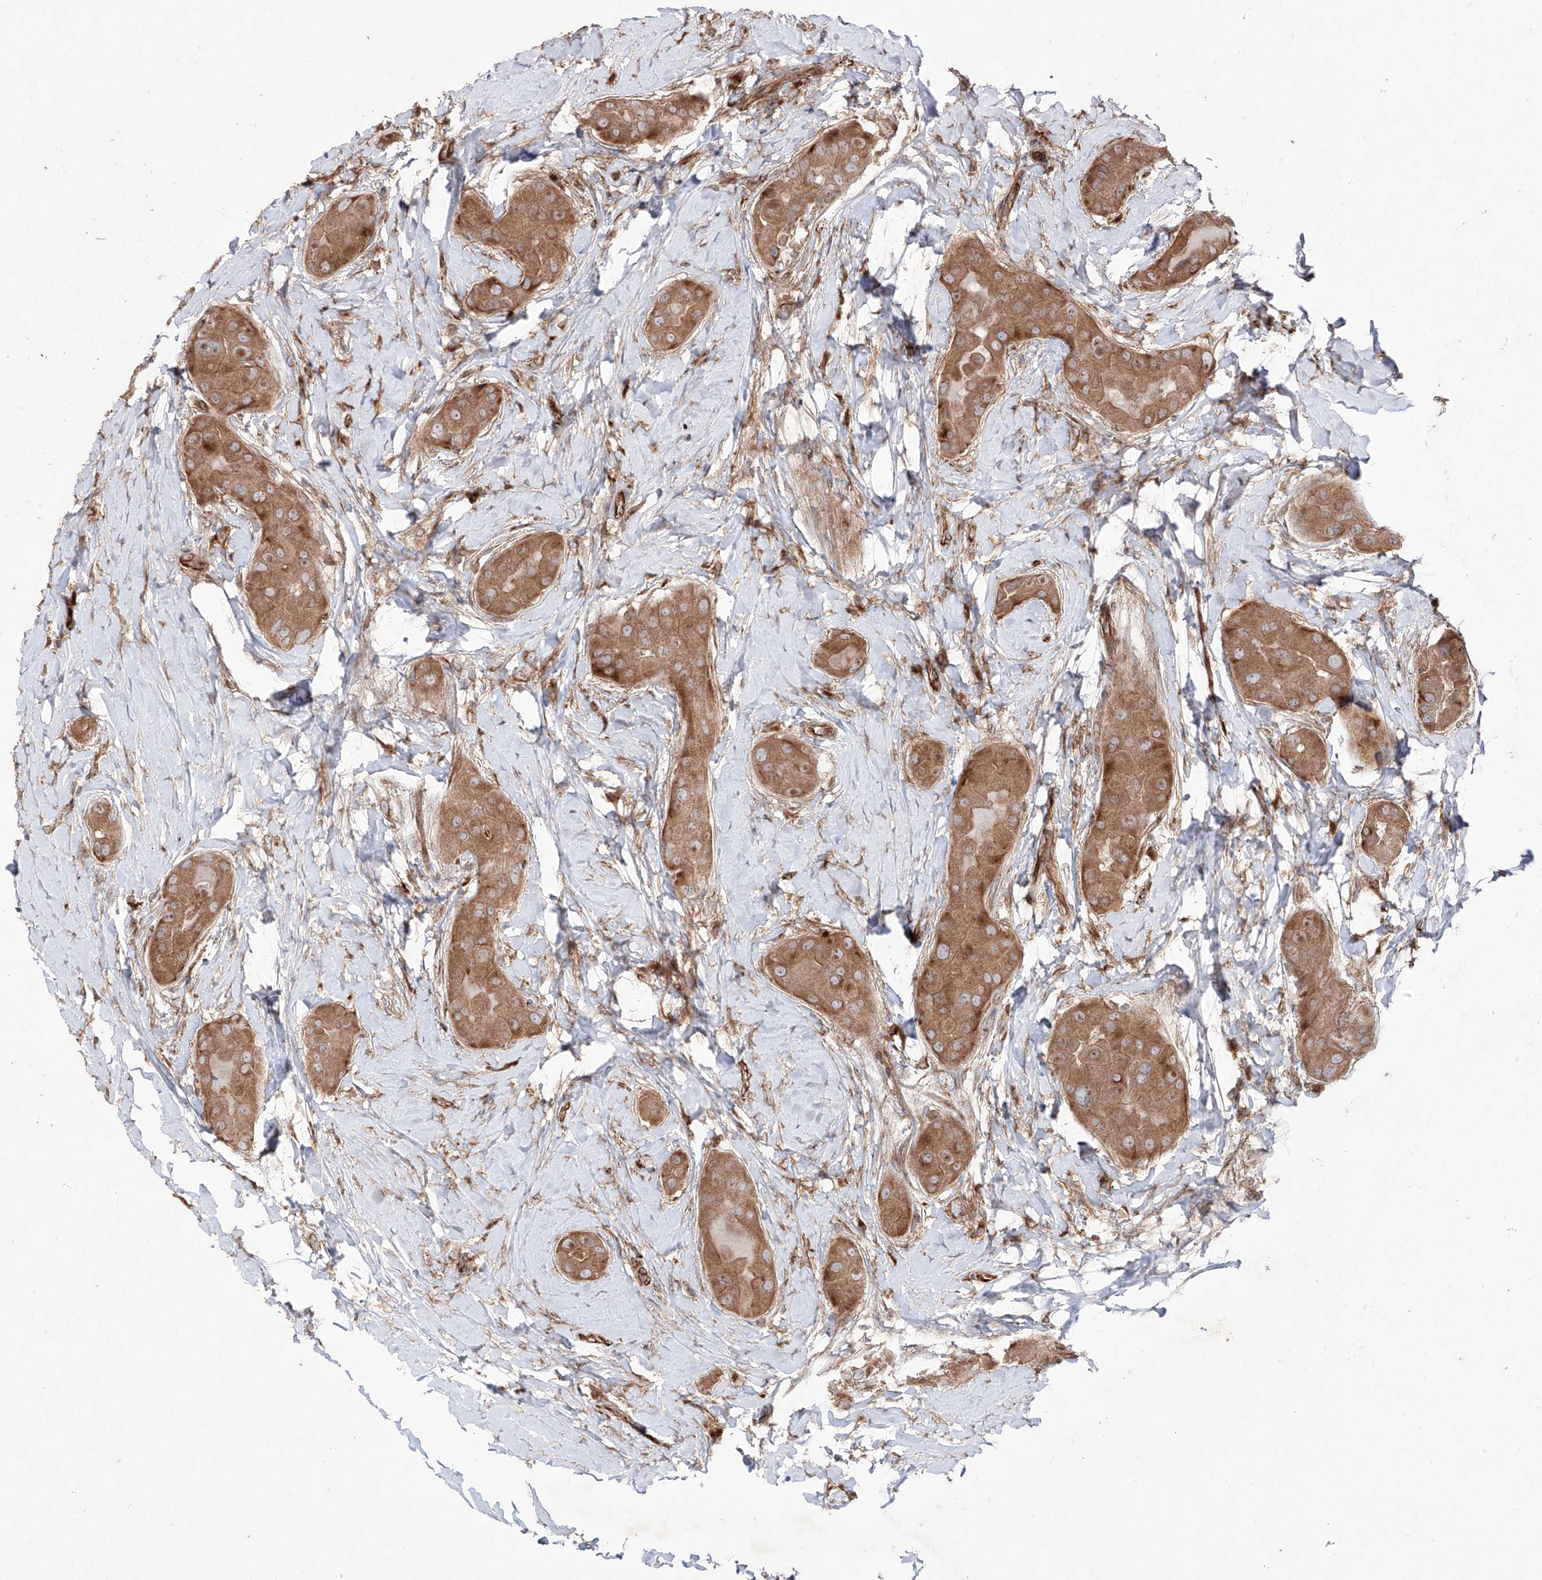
{"staining": {"intensity": "moderate", "quantity": ">75%", "location": "cytoplasmic/membranous"}, "tissue": "thyroid cancer", "cell_type": "Tumor cells", "image_type": "cancer", "snomed": [{"axis": "morphology", "description": "Papillary adenocarcinoma, NOS"}, {"axis": "topography", "description": "Thyroid gland"}], "caption": "IHC image of neoplastic tissue: thyroid cancer (papillary adenocarcinoma) stained using immunohistochemistry exhibits medium levels of moderate protein expression localized specifically in the cytoplasmic/membranous of tumor cells, appearing as a cytoplasmic/membranous brown color.", "gene": "YKT6", "patient": {"sex": "male", "age": 33}}